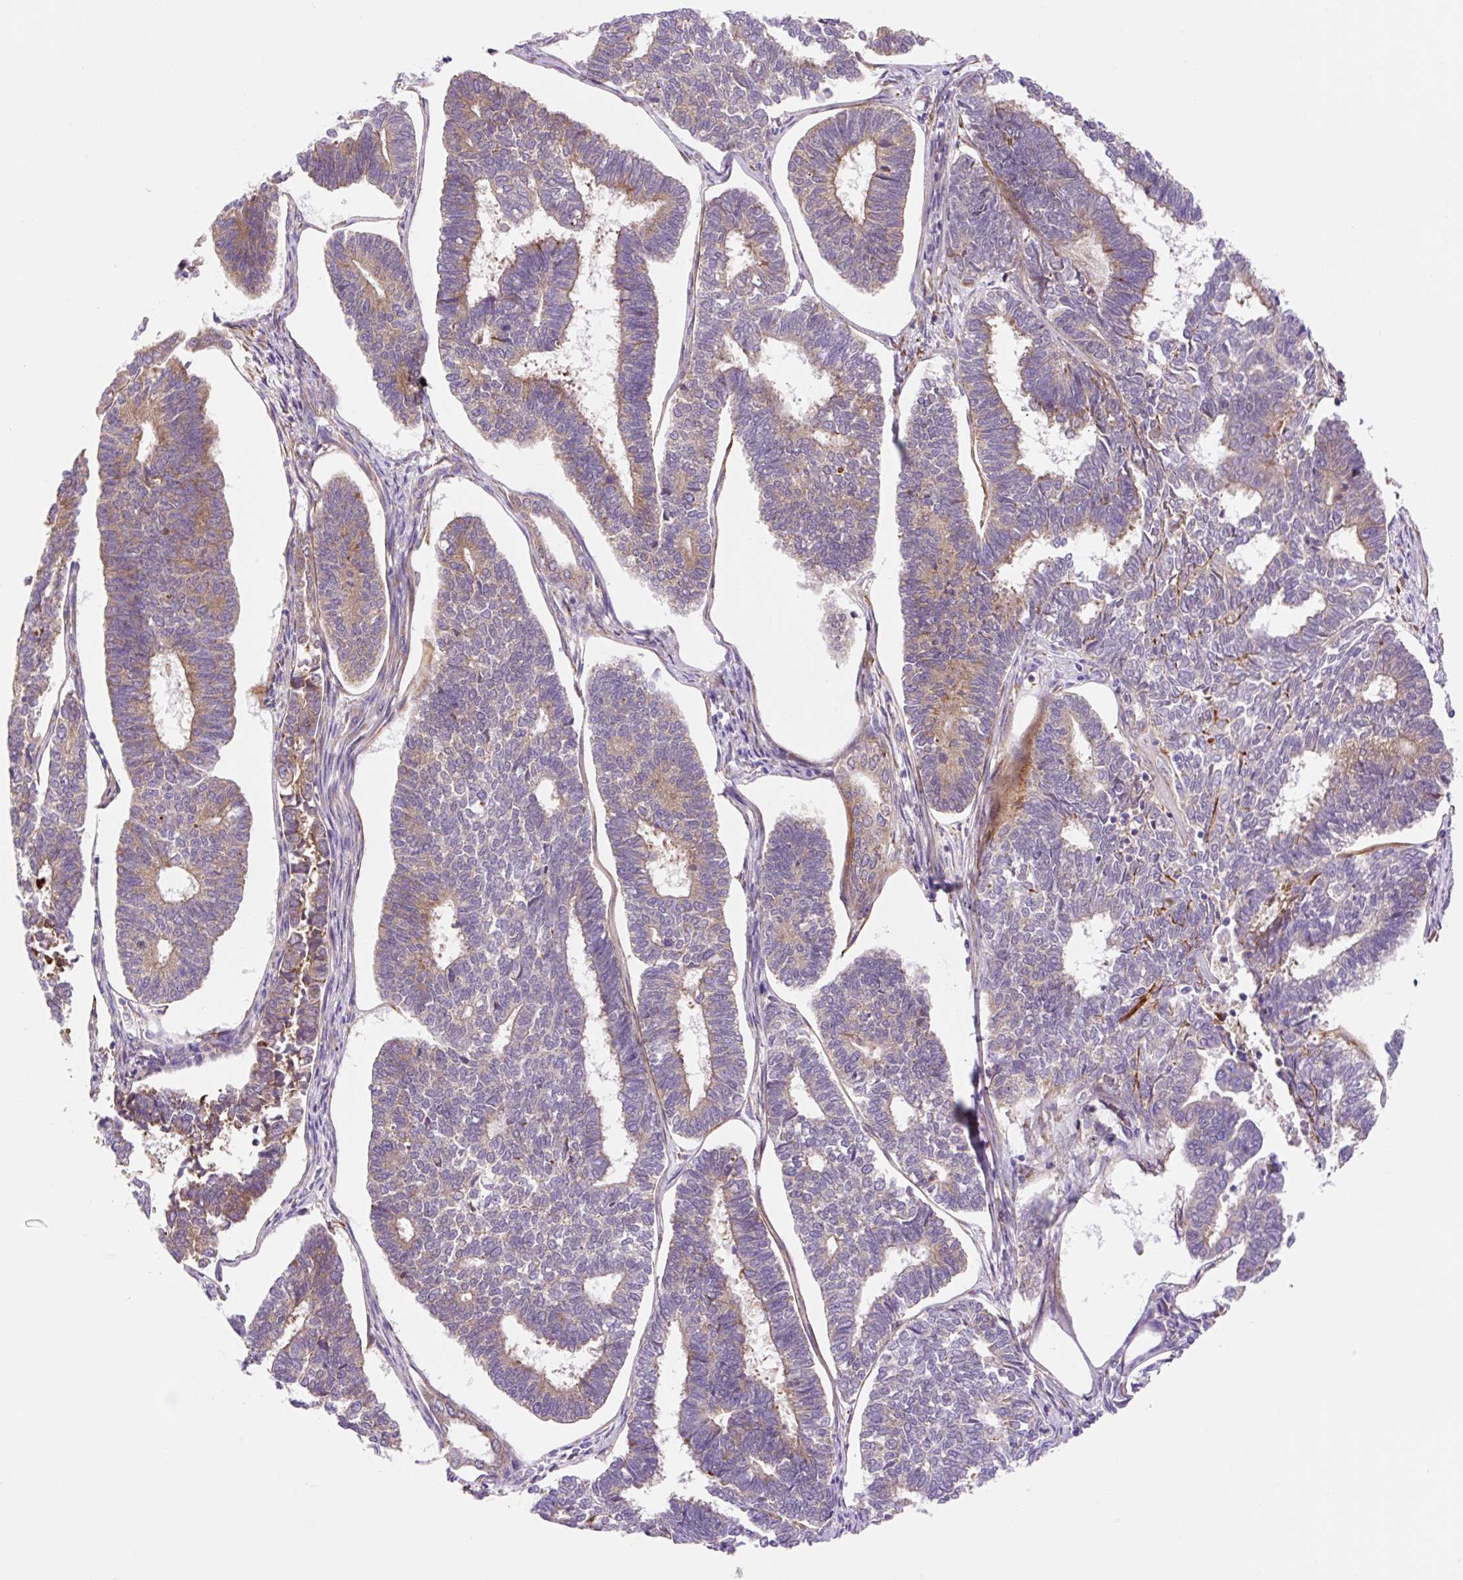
{"staining": {"intensity": "moderate", "quantity": "25%-75%", "location": "cytoplasmic/membranous"}, "tissue": "endometrial cancer", "cell_type": "Tumor cells", "image_type": "cancer", "snomed": [{"axis": "morphology", "description": "Adenocarcinoma, NOS"}, {"axis": "topography", "description": "Endometrium"}], "caption": "Endometrial cancer stained for a protein (brown) demonstrates moderate cytoplasmic/membranous positive expression in approximately 25%-75% of tumor cells.", "gene": "GPR45", "patient": {"sex": "female", "age": 70}}